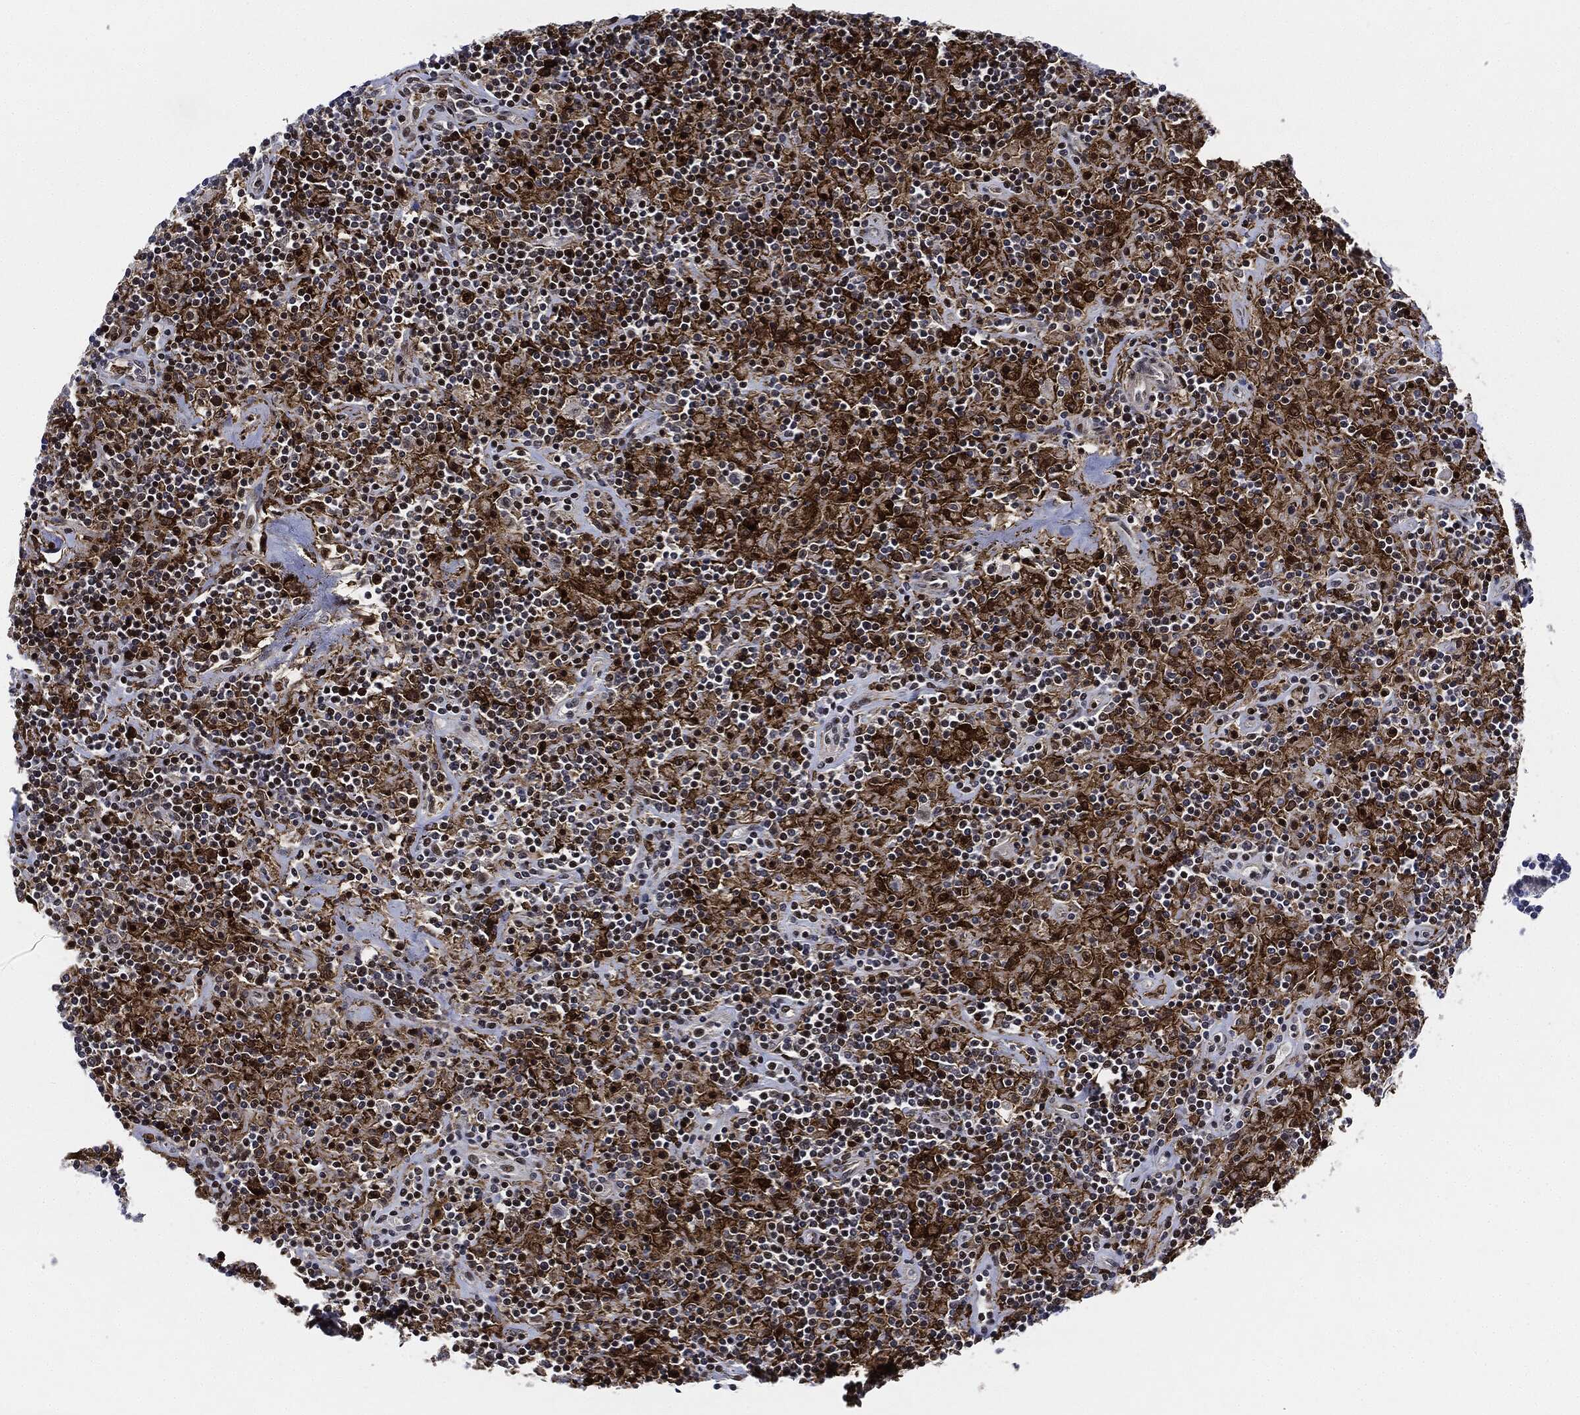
{"staining": {"intensity": "negative", "quantity": "none", "location": "none"}, "tissue": "lymphoma", "cell_type": "Tumor cells", "image_type": "cancer", "snomed": [{"axis": "morphology", "description": "Hodgkin's disease, NOS"}, {"axis": "topography", "description": "Lymph node"}], "caption": "This is an IHC histopathology image of human Hodgkin's disease. There is no staining in tumor cells.", "gene": "NANOS3", "patient": {"sex": "male", "age": 70}}